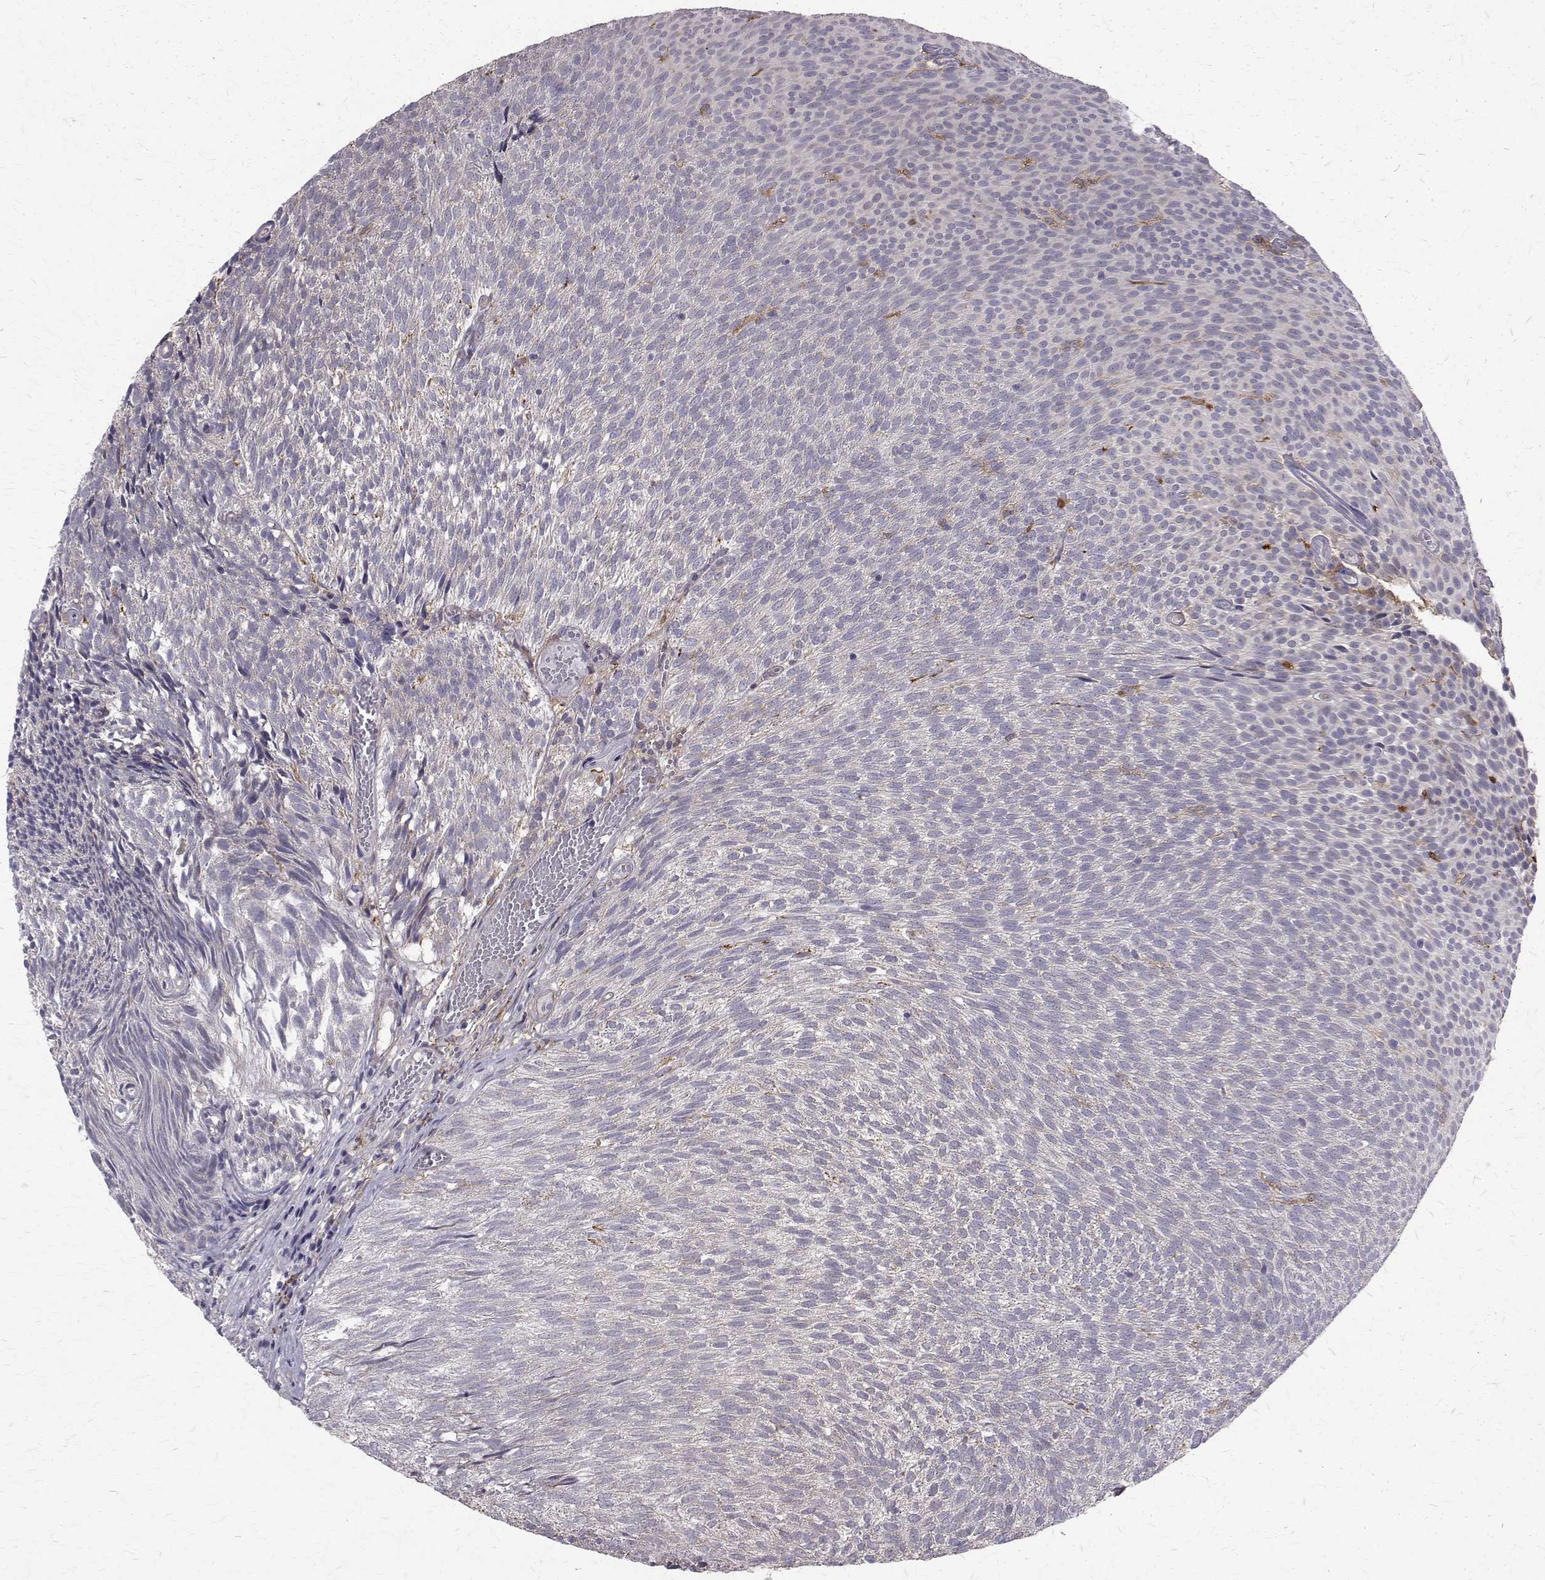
{"staining": {"intensity": "negative", "quantity": "none", "location": "none"}, "tissue": "urothelial cancer", "cell_type": "Tumor cells", "image_type": "cancer", "snomed": [{"axis": "morphology", "description": "Urothelial carcinoma, Low grade"}, {"axis": "topography", "description": "Urinary bladder"}], "caption": "High power microscopy micrograph of an immunohistochemistry micrograph of low-grade urothelial carcinoma, revealing no significant staining in tumor cells.", "gene": "CCDC89", "patient": {"sex": "male", "age": 77}}